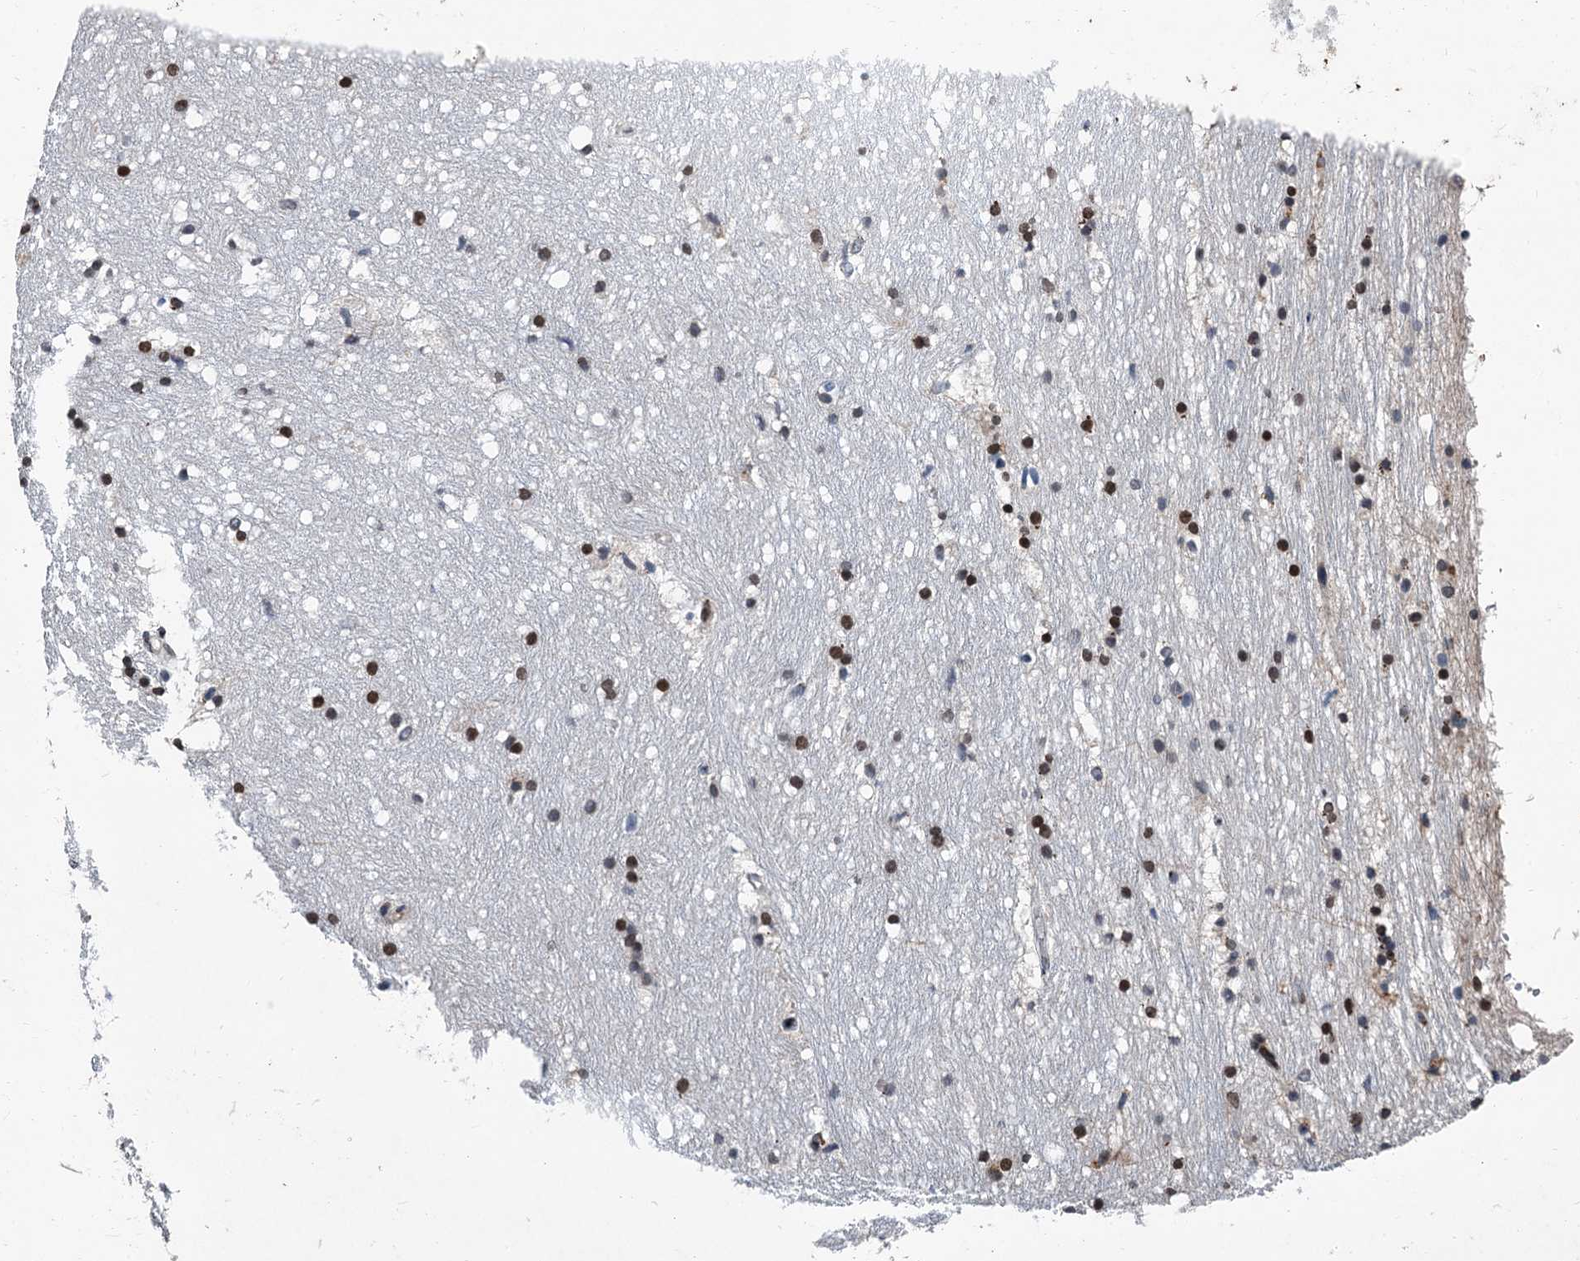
{"staining": {"intensity": "moderate", "quantity": "<25%", "location": "nuclear"}, "tissue": "hippocampus", "cell_type": "Glial cells", "image_type": "normal", "snomed": [{"axis": "morphology", "description": "Normal tissue, NOS"}, {"axis": "topography", "description": "Hippocampus"}], "caption": "Brown immunohistochemical staining in benign human hippocampus demonstrates moderate nuclear positivity in about <25% of glial cells. Ihc stains the protein of interest in brown and the nuclei are stained blue.", "gene": "FAM217B", "patient": {"sex": "female", "age": 52}}